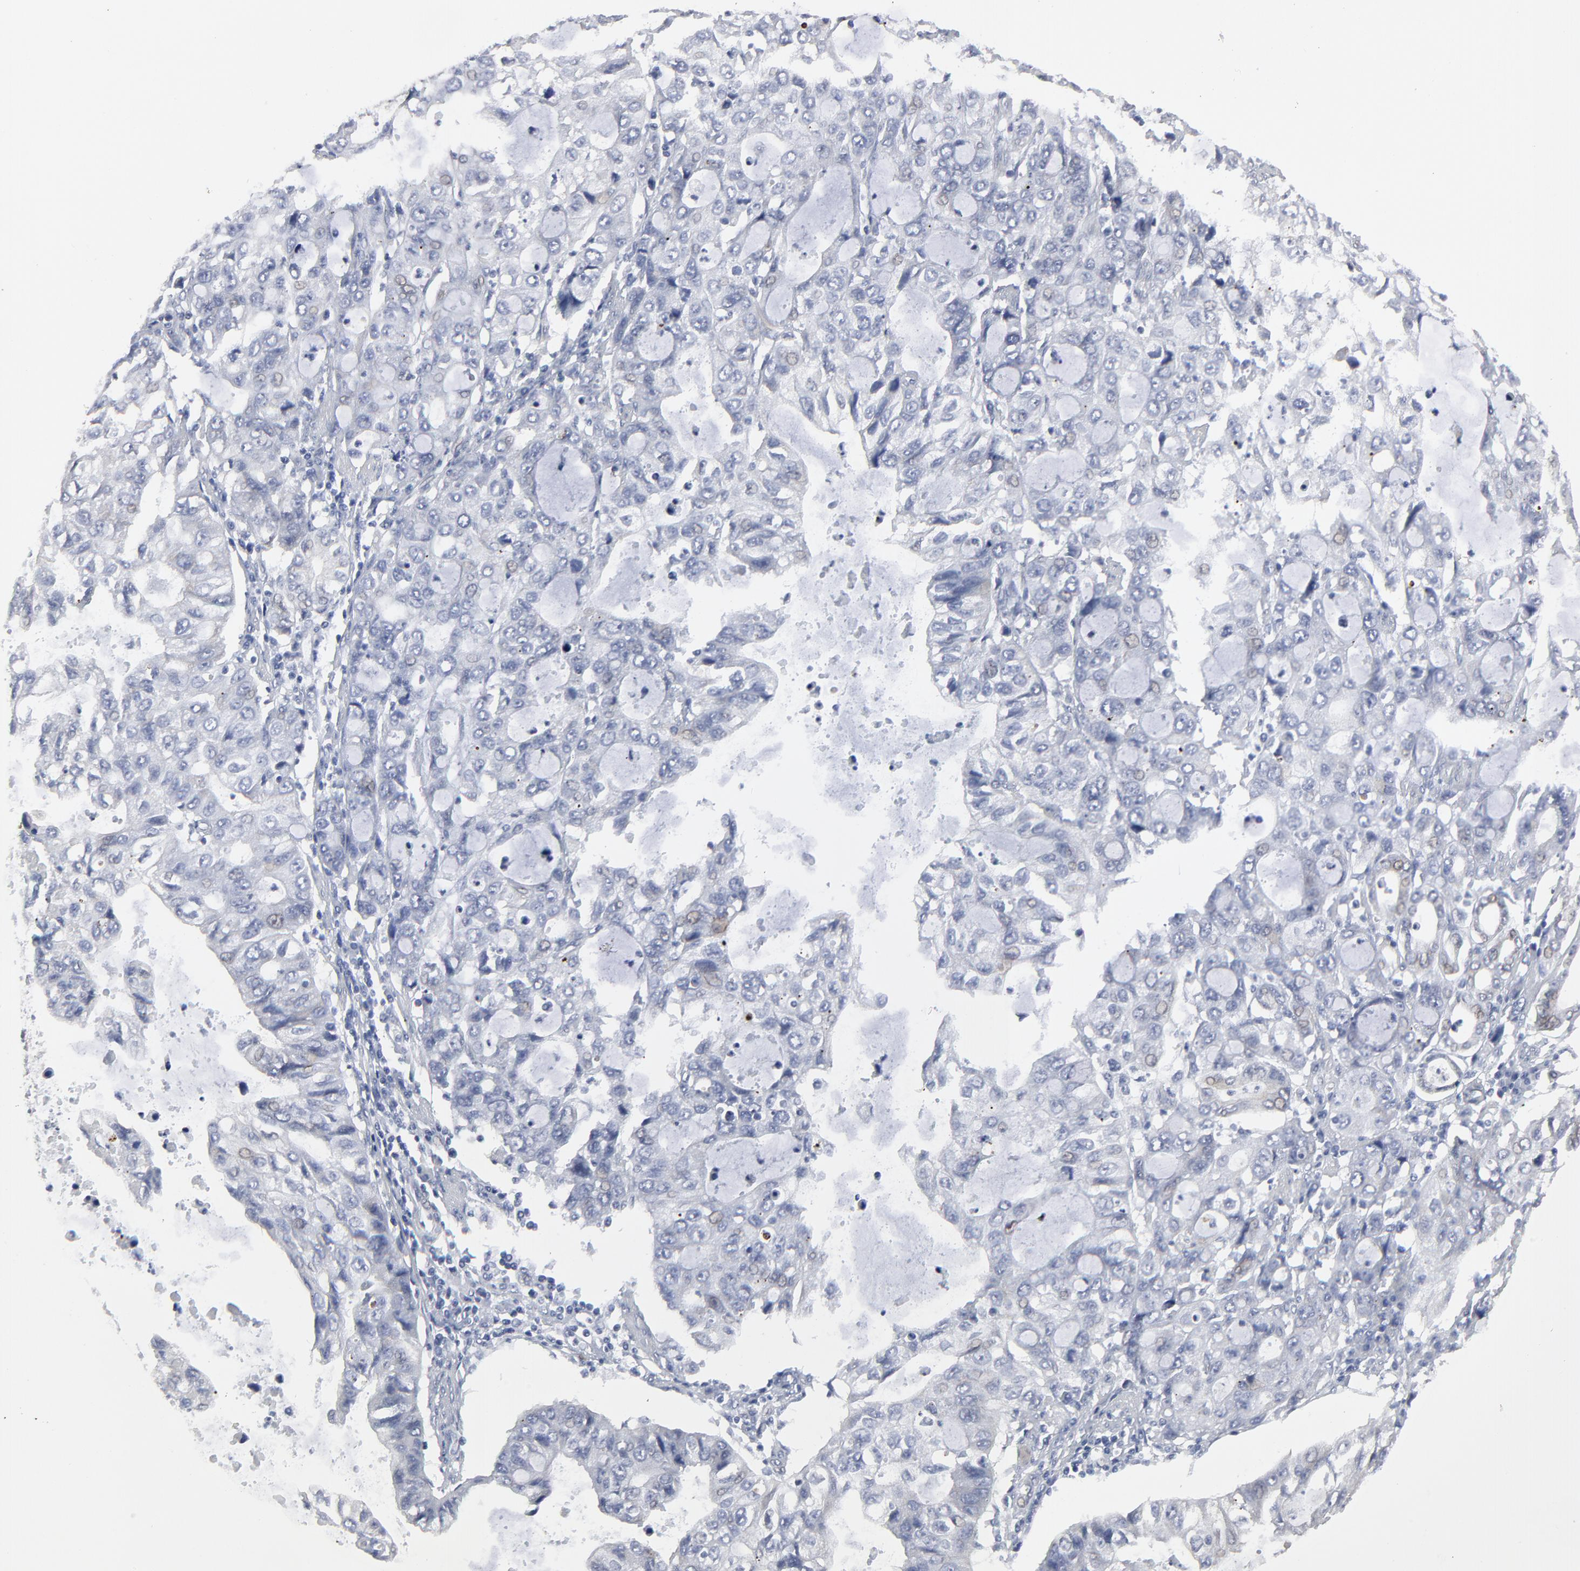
{"staining": {"intensity": "negative", "quantity": "none", "location": "none"}, "tissue": "stomach cancer", "cell_type": "Tumor cells", "image_type": "cancer", "snomed": [{"axis": "morphology", "description": "Adenocarcinoma, NOS"}, {"axis": "topography", "description": "Stomach, upper"}], "caption": "High power microscopy micrograph of an IHC micrograph of stomach cancer, revealing no significant expression in tumor cells.", "gene": "SYNE2", "patient": {"sex": "female", "age": 52}}